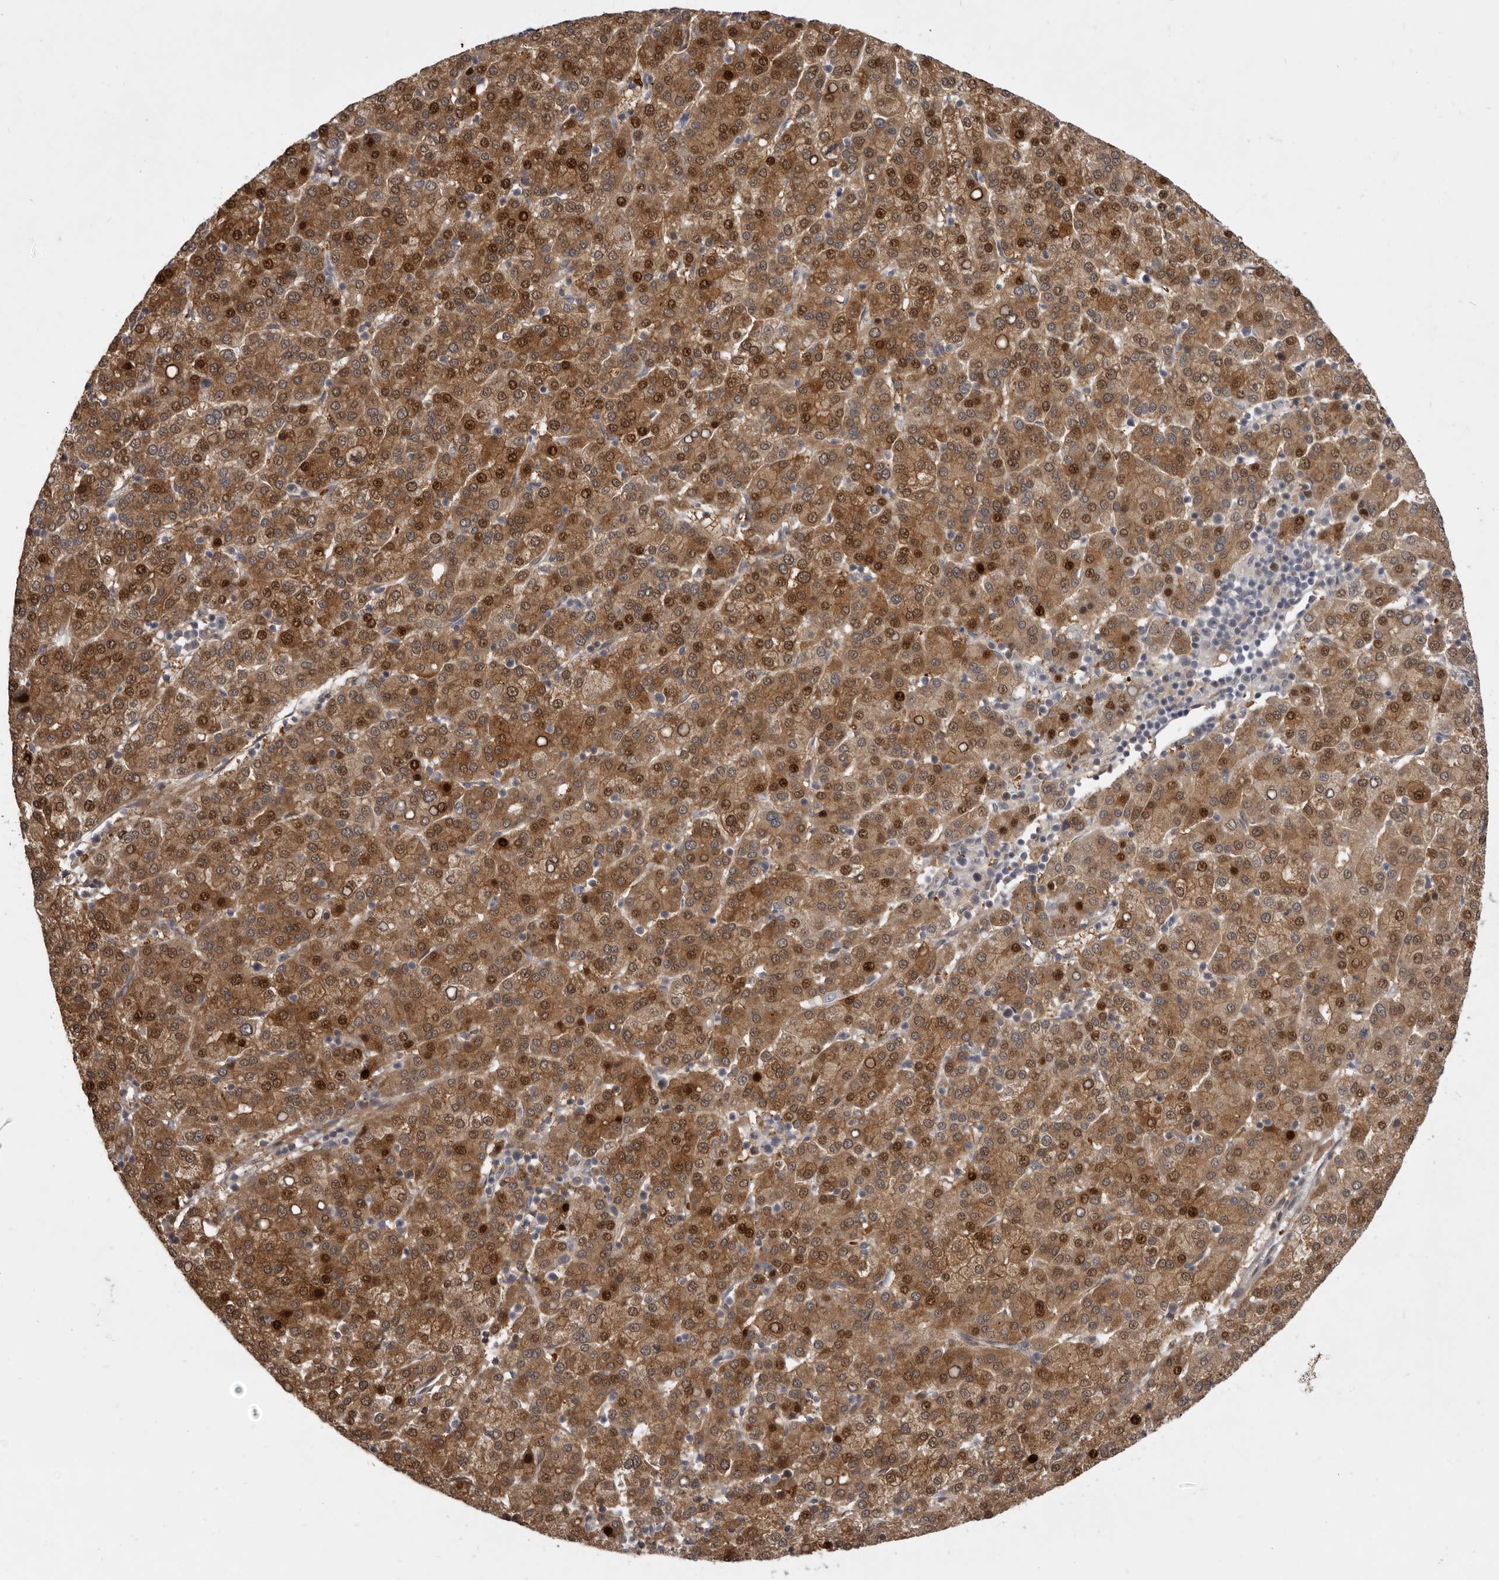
{"staining": {"intensity": "strong", "quantity": ">75%", "location": "cytoplasmic/membranous,nuclear"}, "tissue": "liver cancer", "cell_type": "Tumor cells", "image_type": "cancer", "snomed": [{"axis": "morphology", "description": "Carcinoma, Hepatocellular, NOS"}, {"axis": "topography", "description": "Liver"}], "caption": "This is a micrograph of immunohistochemistry staining of hepatocellular carcinoma (liver), which shows strong expression in the cytoplasmic/membranous and nuclear of tumor cells.", "gene": "TBC1D8B", "patient": {"sex": "female", "age": 58}}